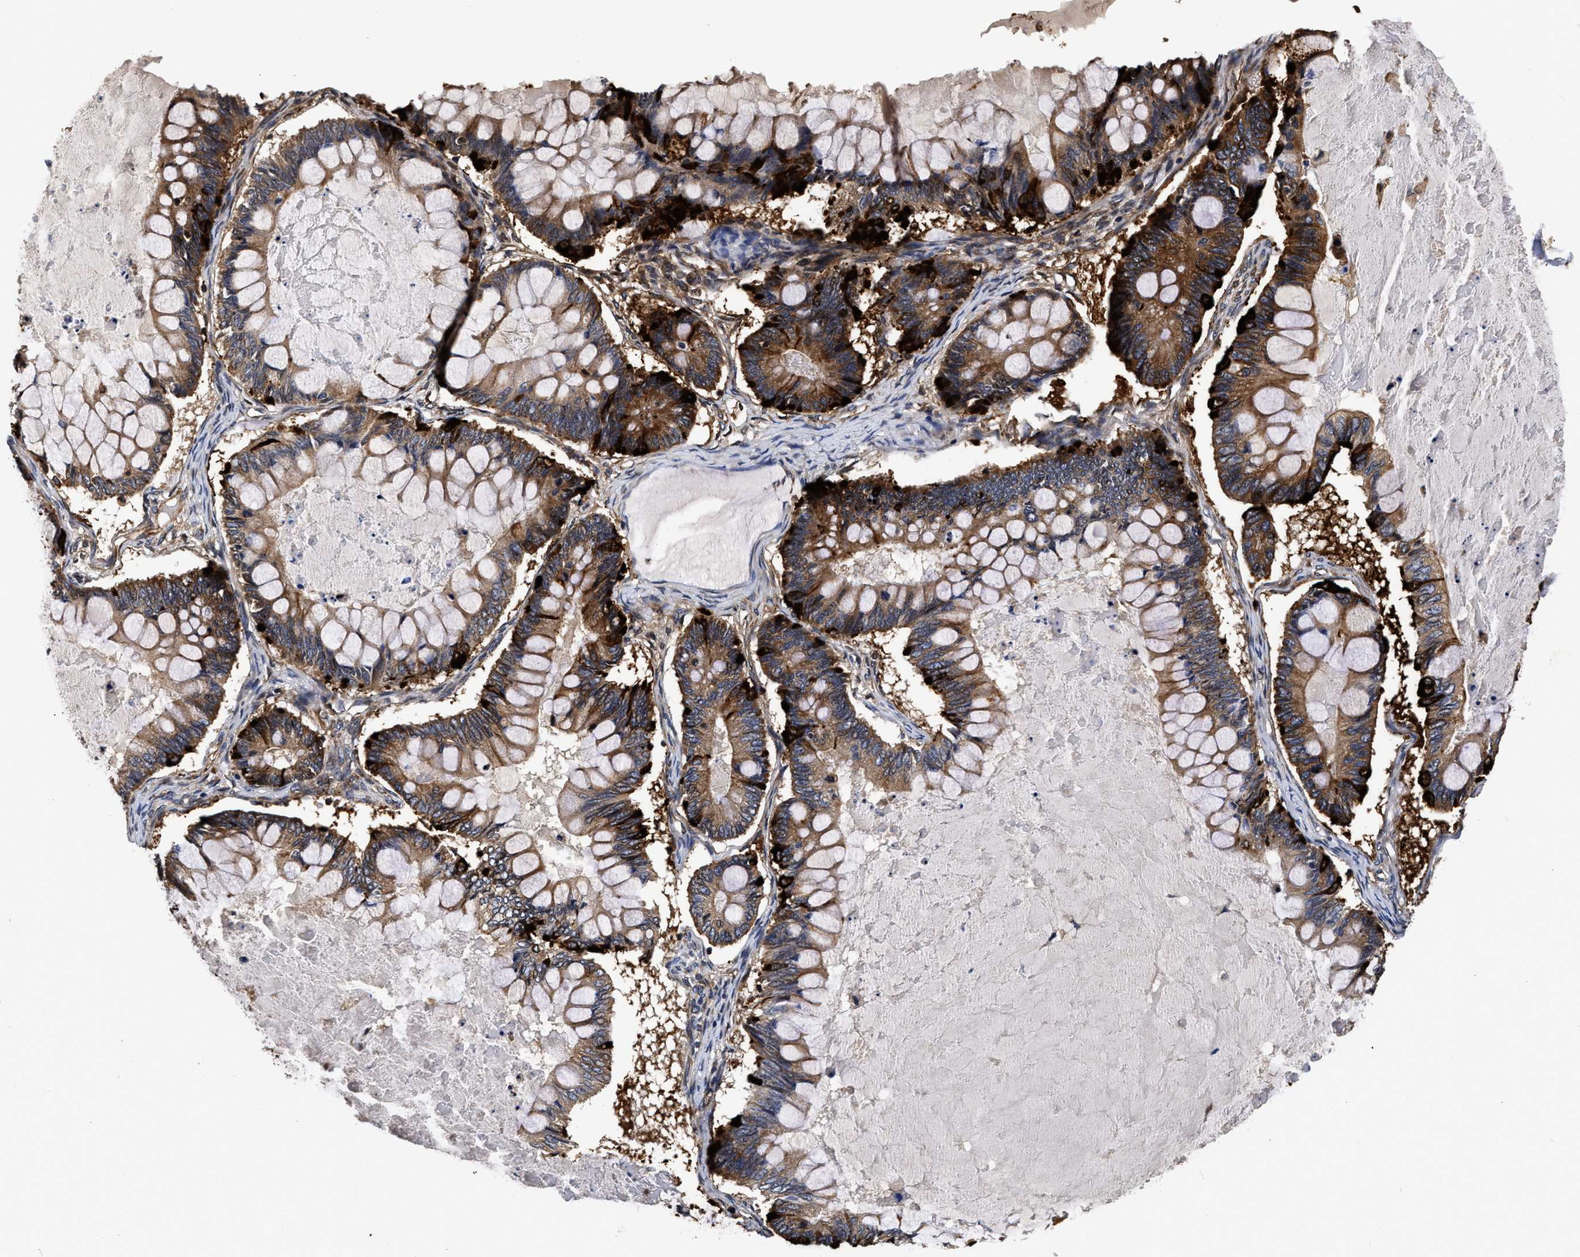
{"staining": {"intensity": "strong", "quantity": ">75%", "location": "cytoplasmic/membranous"}, "tissue": "ovarian cancer", "cell_type": "Tumor cells", "image_type": "cancer", "snomed": [{"axis": "morphology", "description": "Cystadenocarcinoma, mucinous, NOS"}, {"axis": "topography", "description": "Ovary"}], "caption": "Protein expression analysis of ovarian cancer demonstrates strong cytoplasmic/membranous staining in approximately >75% of tumor cells.", "gene": "ABCG8", "patient": {"sex": "female", "age": 61}}